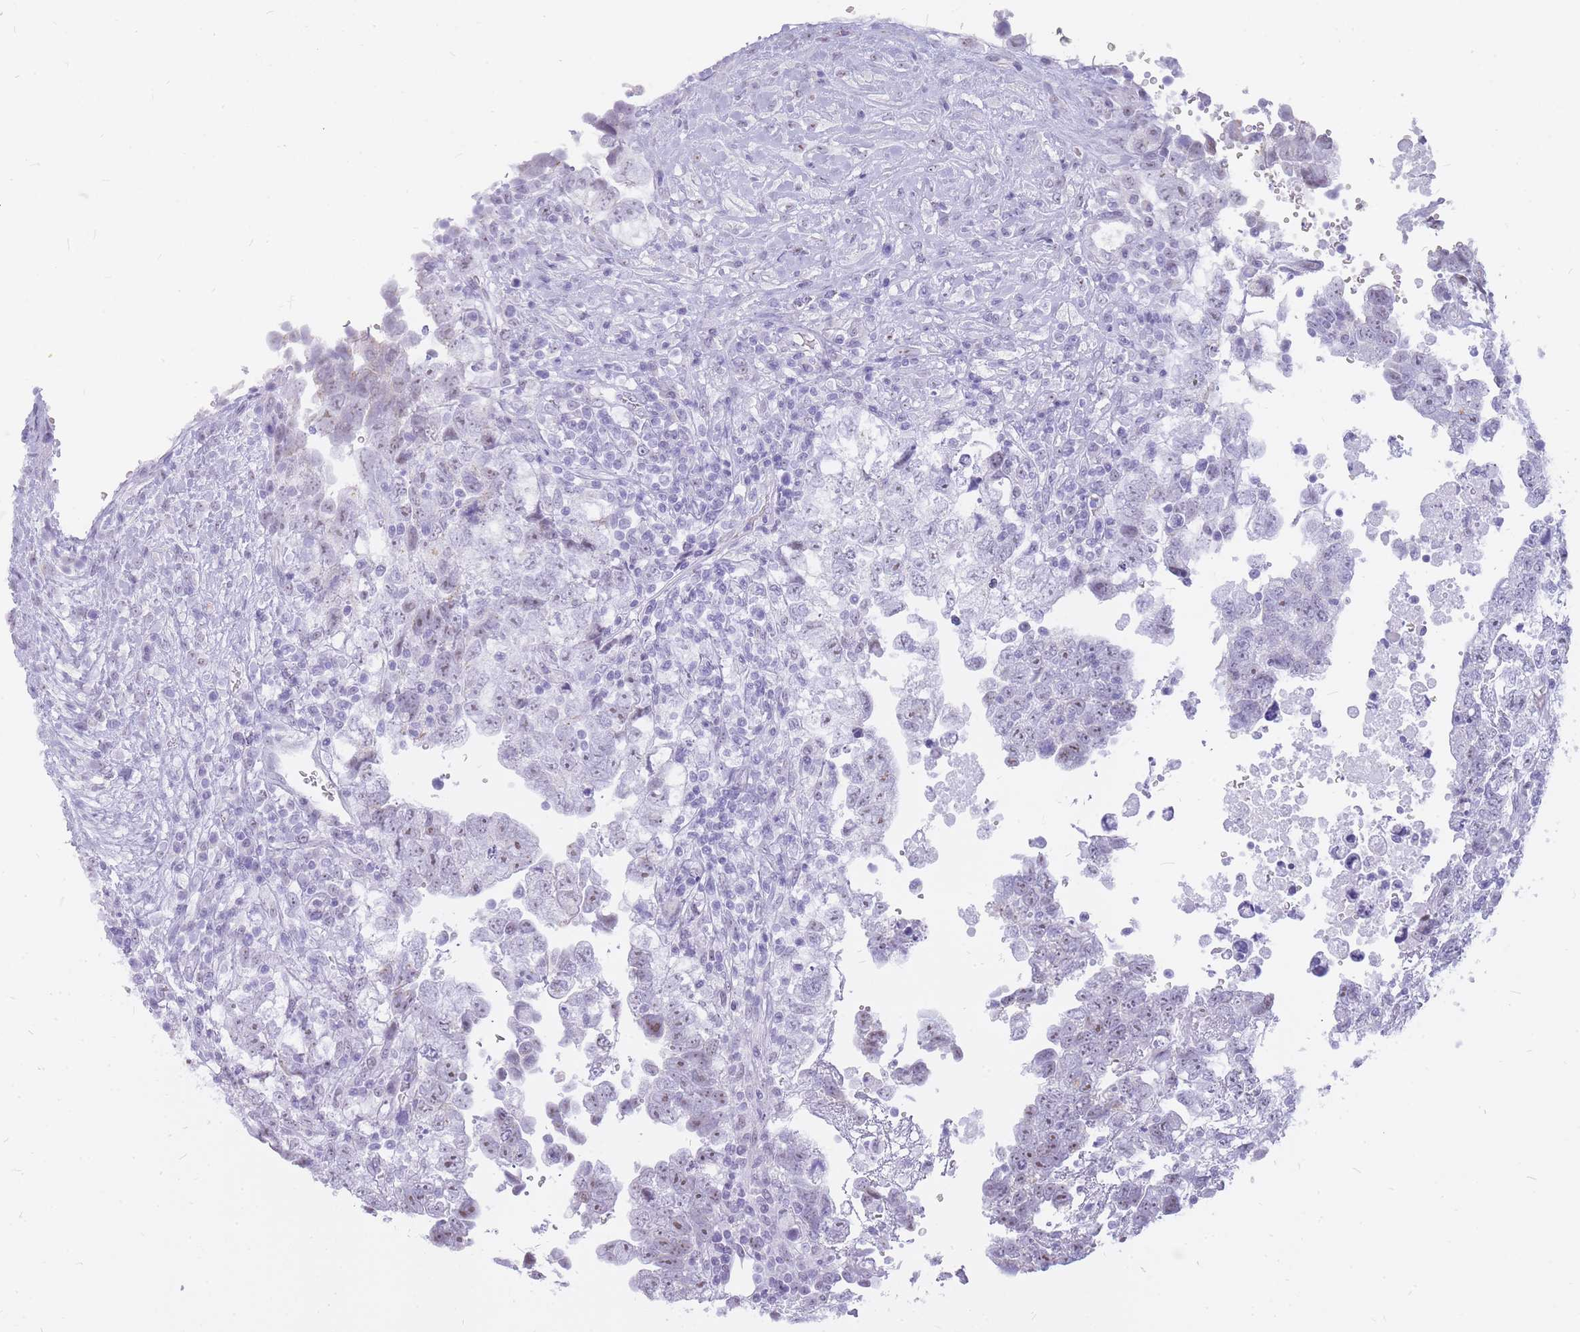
{"staining": {"intensity": "negative", "quantity": "none", "location": "none"}, "tissue": "testis cancer", "cell_type": "Tumor cells", "image_type": "cancer", "snomed": [{"axis": "morphology", "description": "Carcinoma, Embryonal, NOS"}, {"axis": "topography", "description": "Testis"}], "caption": "IHC histopathology image of neoplastic tissue: human embryonal carcinoma (testis) stained with DAB demonstrates no significant protein positivity in tumor cells. (Brightfield microscopy of DAB immunohistochemistry at high magnification).", "gene": "INS", "patient": {"sex": "male", "age": 37}}